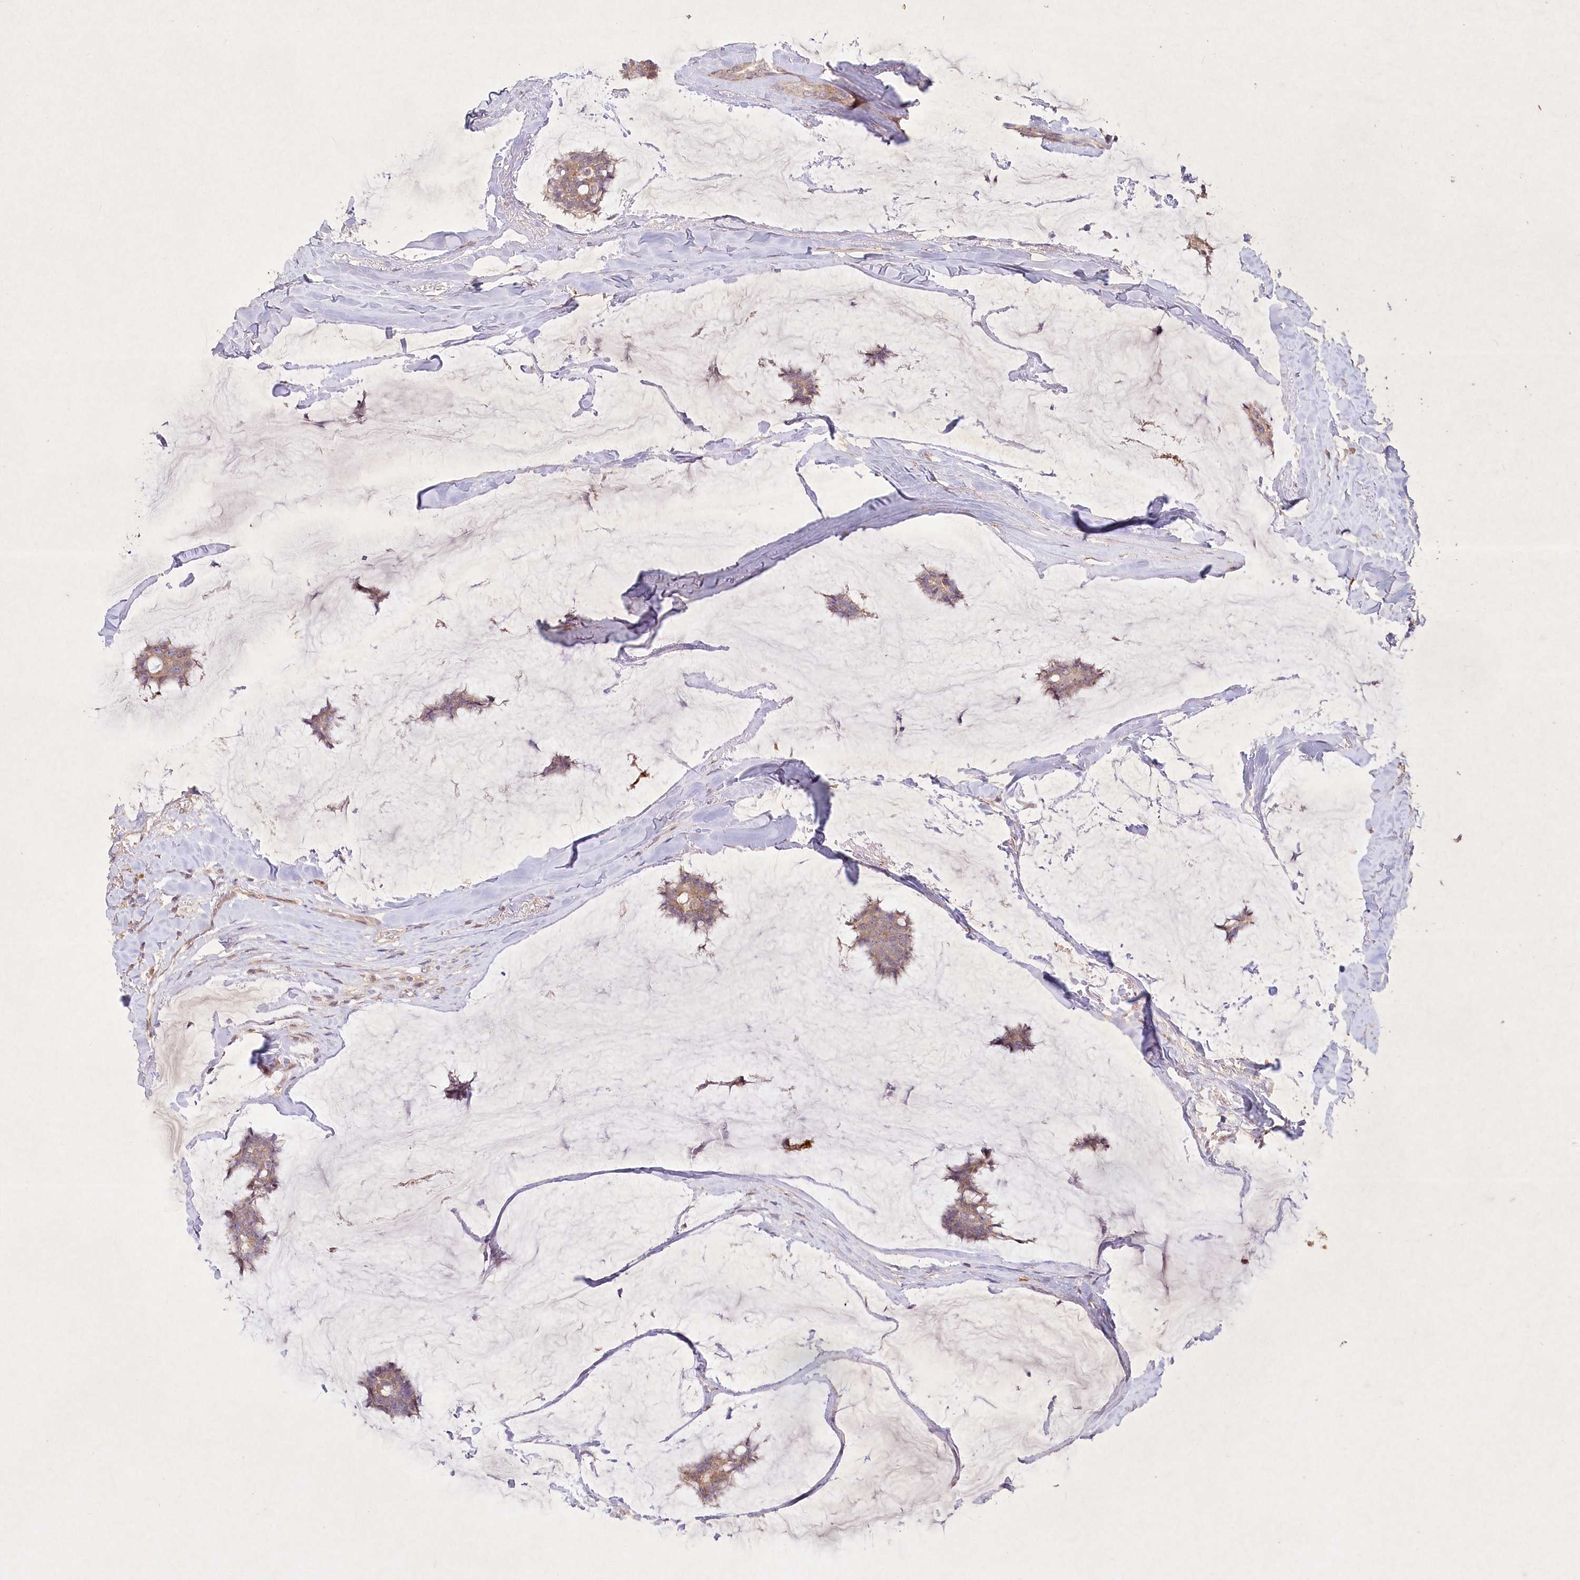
{"staining": {"intensity": "weak", "quantity": ">75%", "location": "cytoplasmic/membranous"}, "tissue": "breast cancer", "cell_type": "Tumor cells", "image_type": "cancer", "snomed": [{"axis": "morphology", "description": "Duct carcinoma"}, {"axis": "topography", "description": "Breast"}], "caption": "Immunohistochemical staining of infiltrating ductal carcinoma (breast) exhibits low levels of weak cytoplasmic/membranous protein positivity in approximately >75% of tumor cells.", "gene": "IRAK1BP1", "patient": {"sex": "female", "age": 93}}